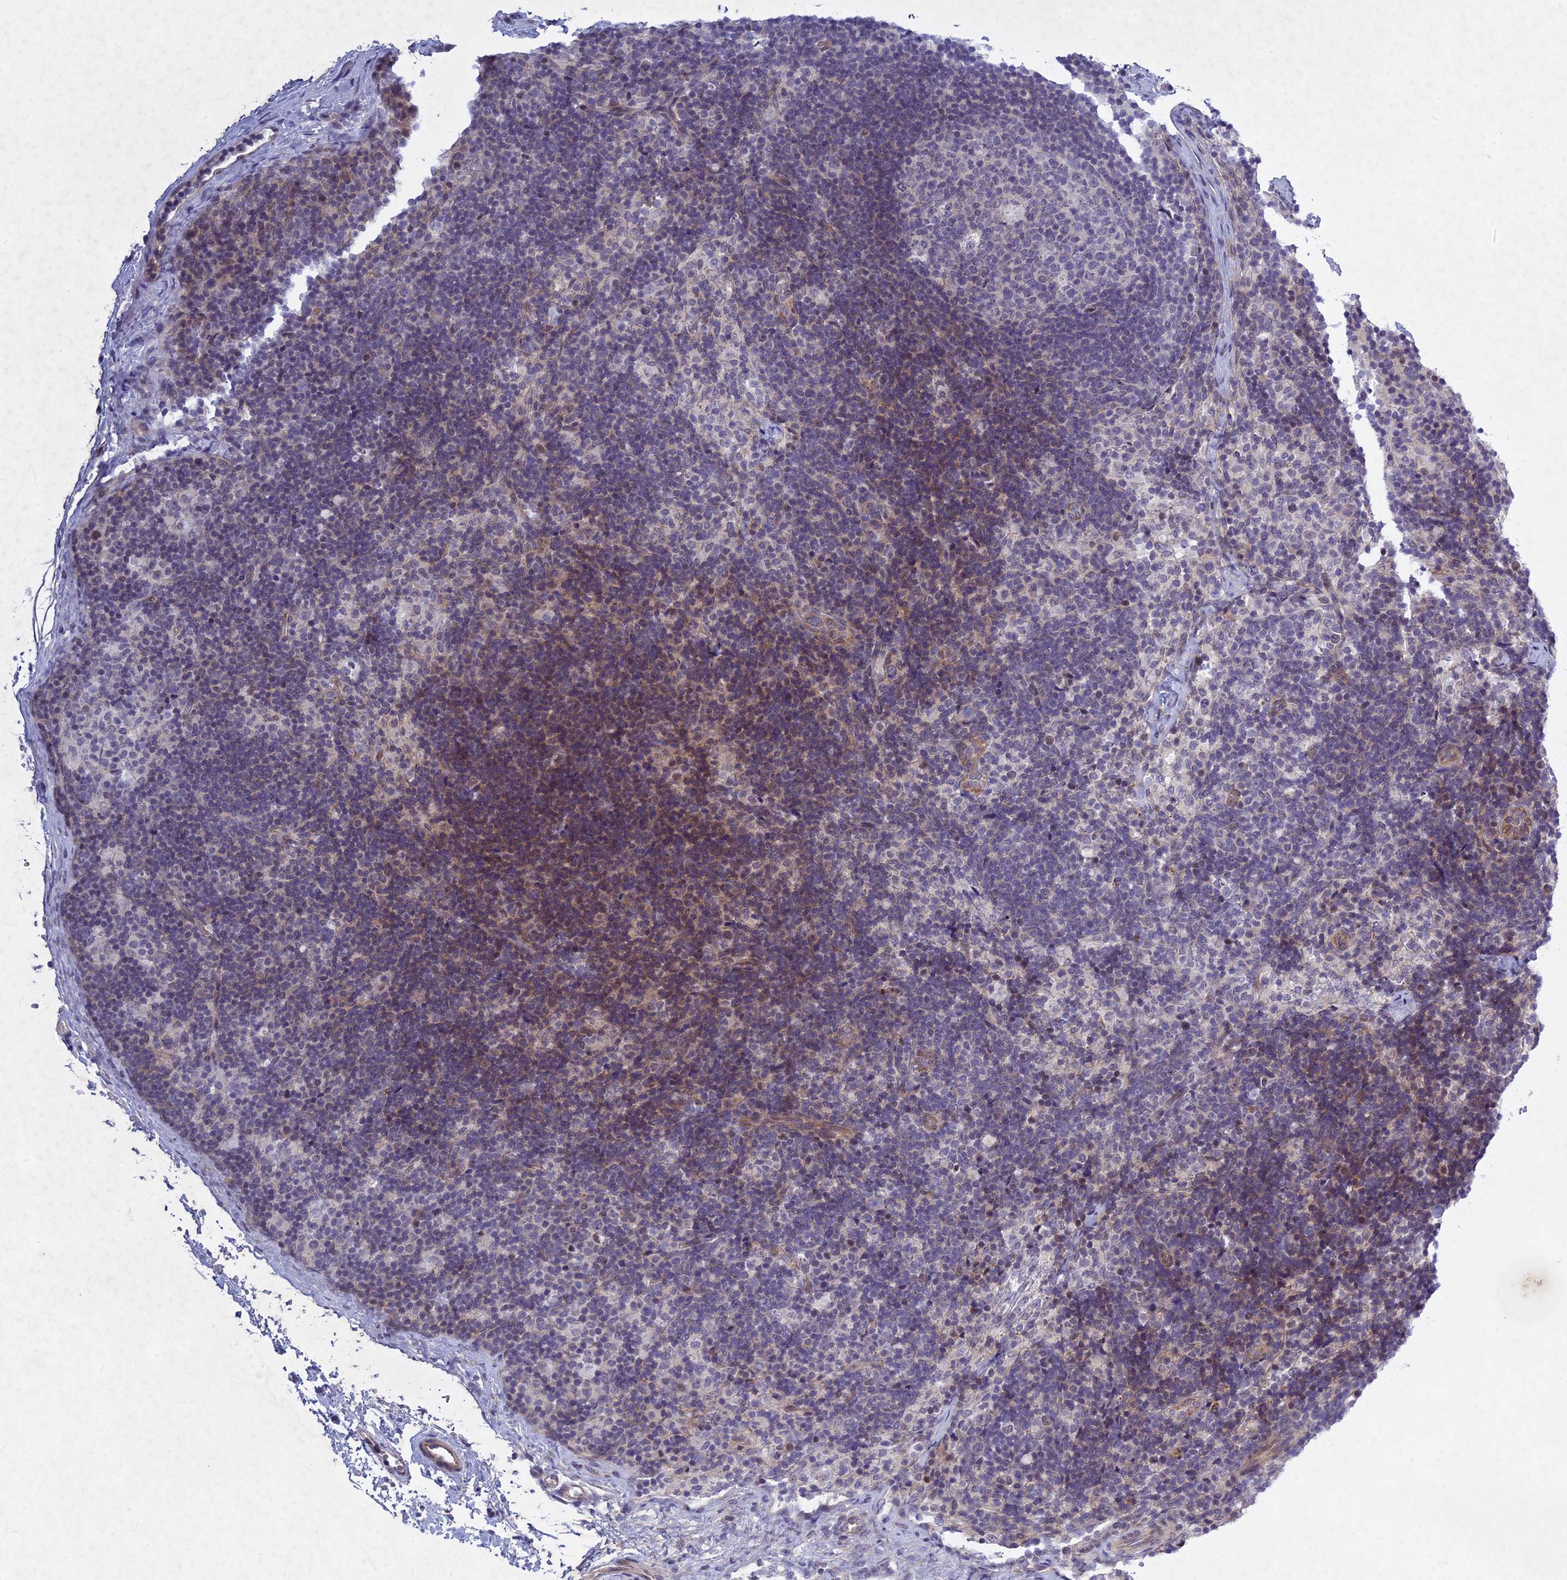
{"staining": {"intensity": "negative", "quantity": "none", "location": "none"}, "tissue": "lymph node", "cell_type": "Germinal center cells", "image_type": "normal", "snomed": [{"axis": "morphology", "description": "Normal tissue, NOS"}, {"axis": "topography", "description": "Lymph node"}], "caption": "A photomicrograph of lymph node stained for a protein shows no brown staining in germinal center cells. (DAB IHC visualized using brightfield microscopy, high magnification).", "gene": "PTHLH", "patient": {"sex": "female", "age": 22}}